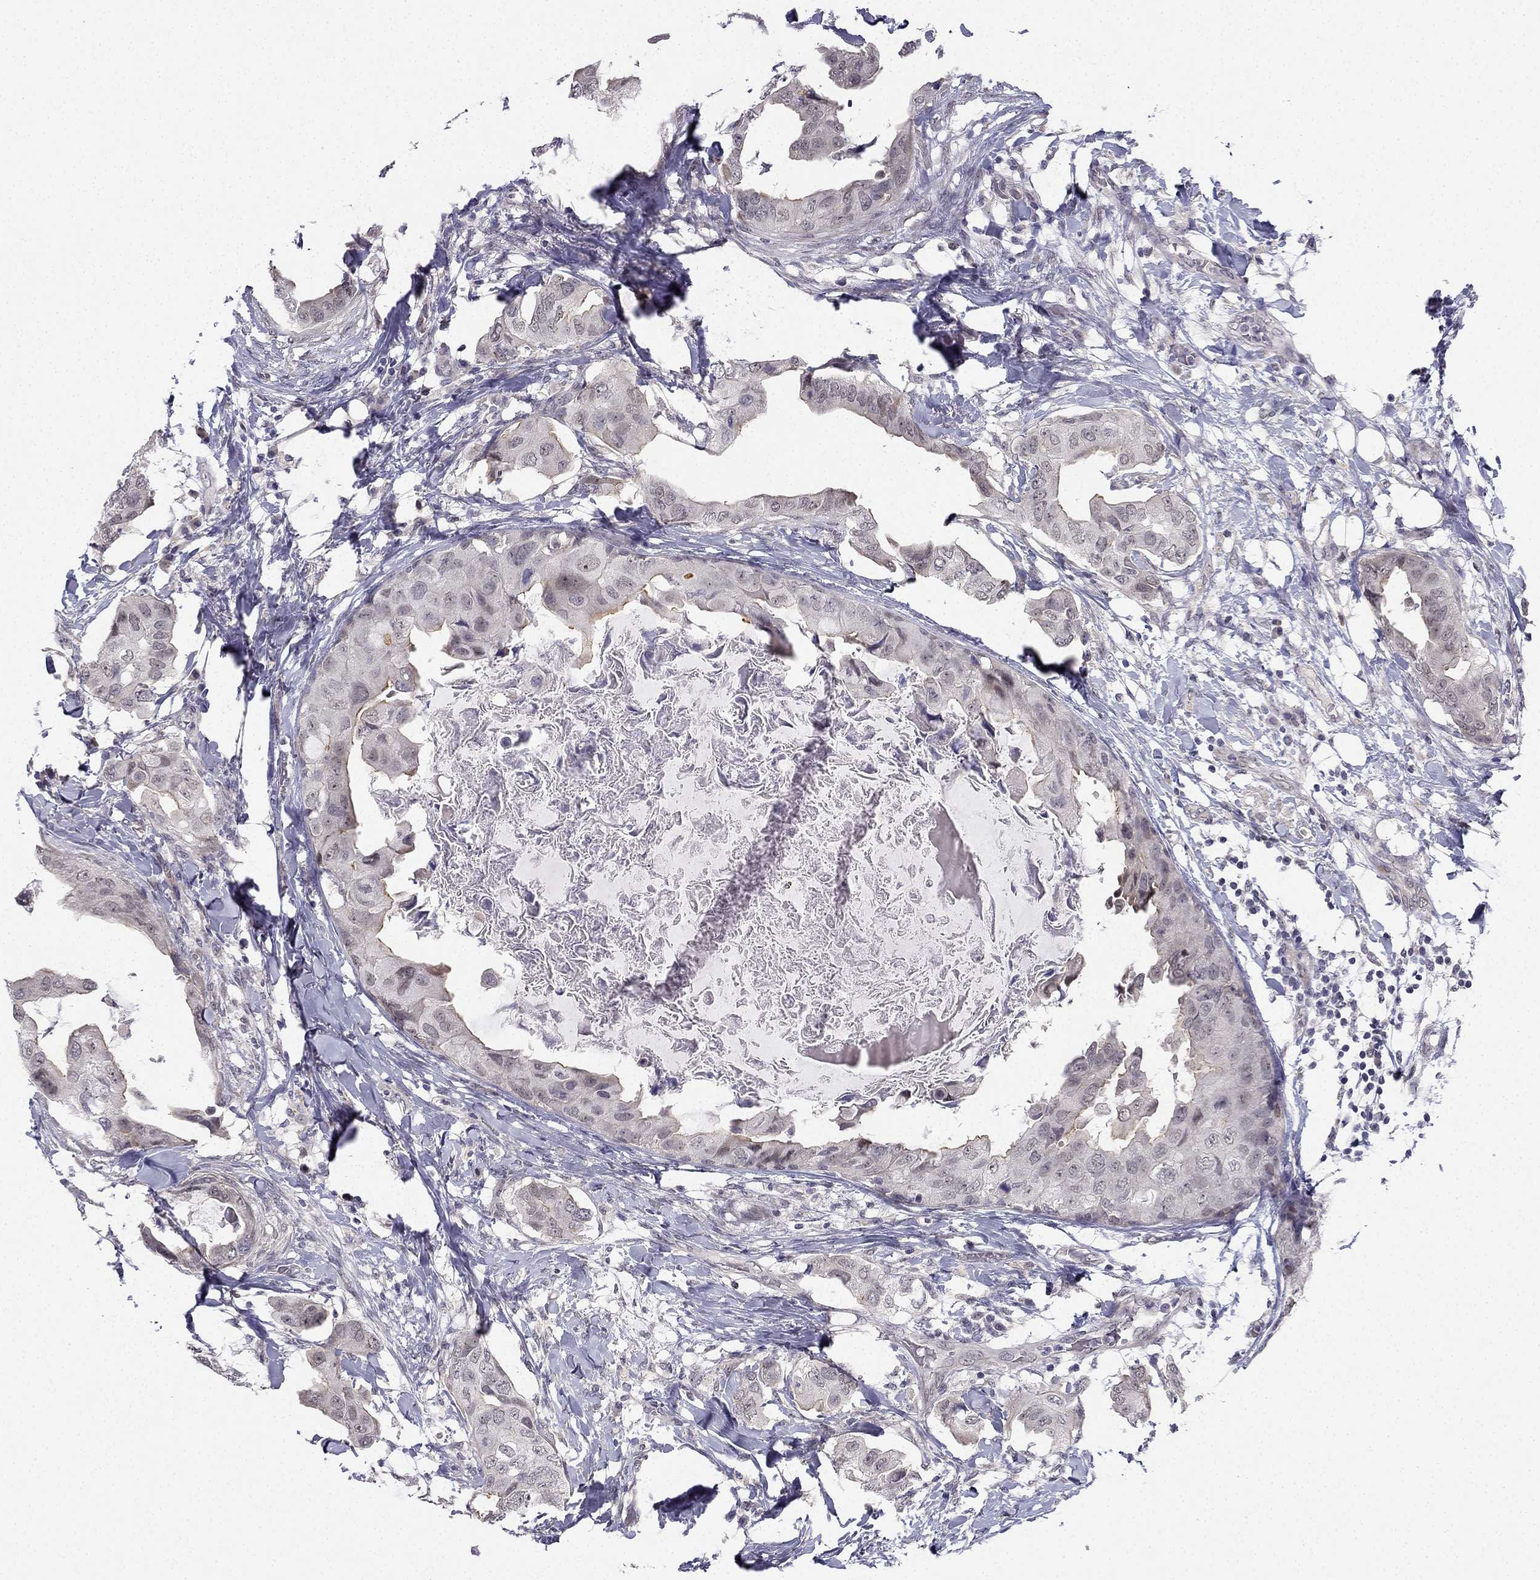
{"staining": {"intensity": "negative", "quantity": "none", "location": "none"}, "tissue": "breast cancer", "cell_type": "Tumor cells", "image_type": "cancer", "snomed": [{"axis": "morphology", "description": "Normal tissue, NOS"}, {"axis": "morphology", "description": "Duct carcinoma"}, {"axis": "topography", "description": "Breast"}], "caption": "Breast infiltrating ductal carcinoma stained for a protein using immunohistochemistry demonstrates no expression tumor cells.", "gene": "CHST8", "patient": {"sex": "female", "age": 40}}